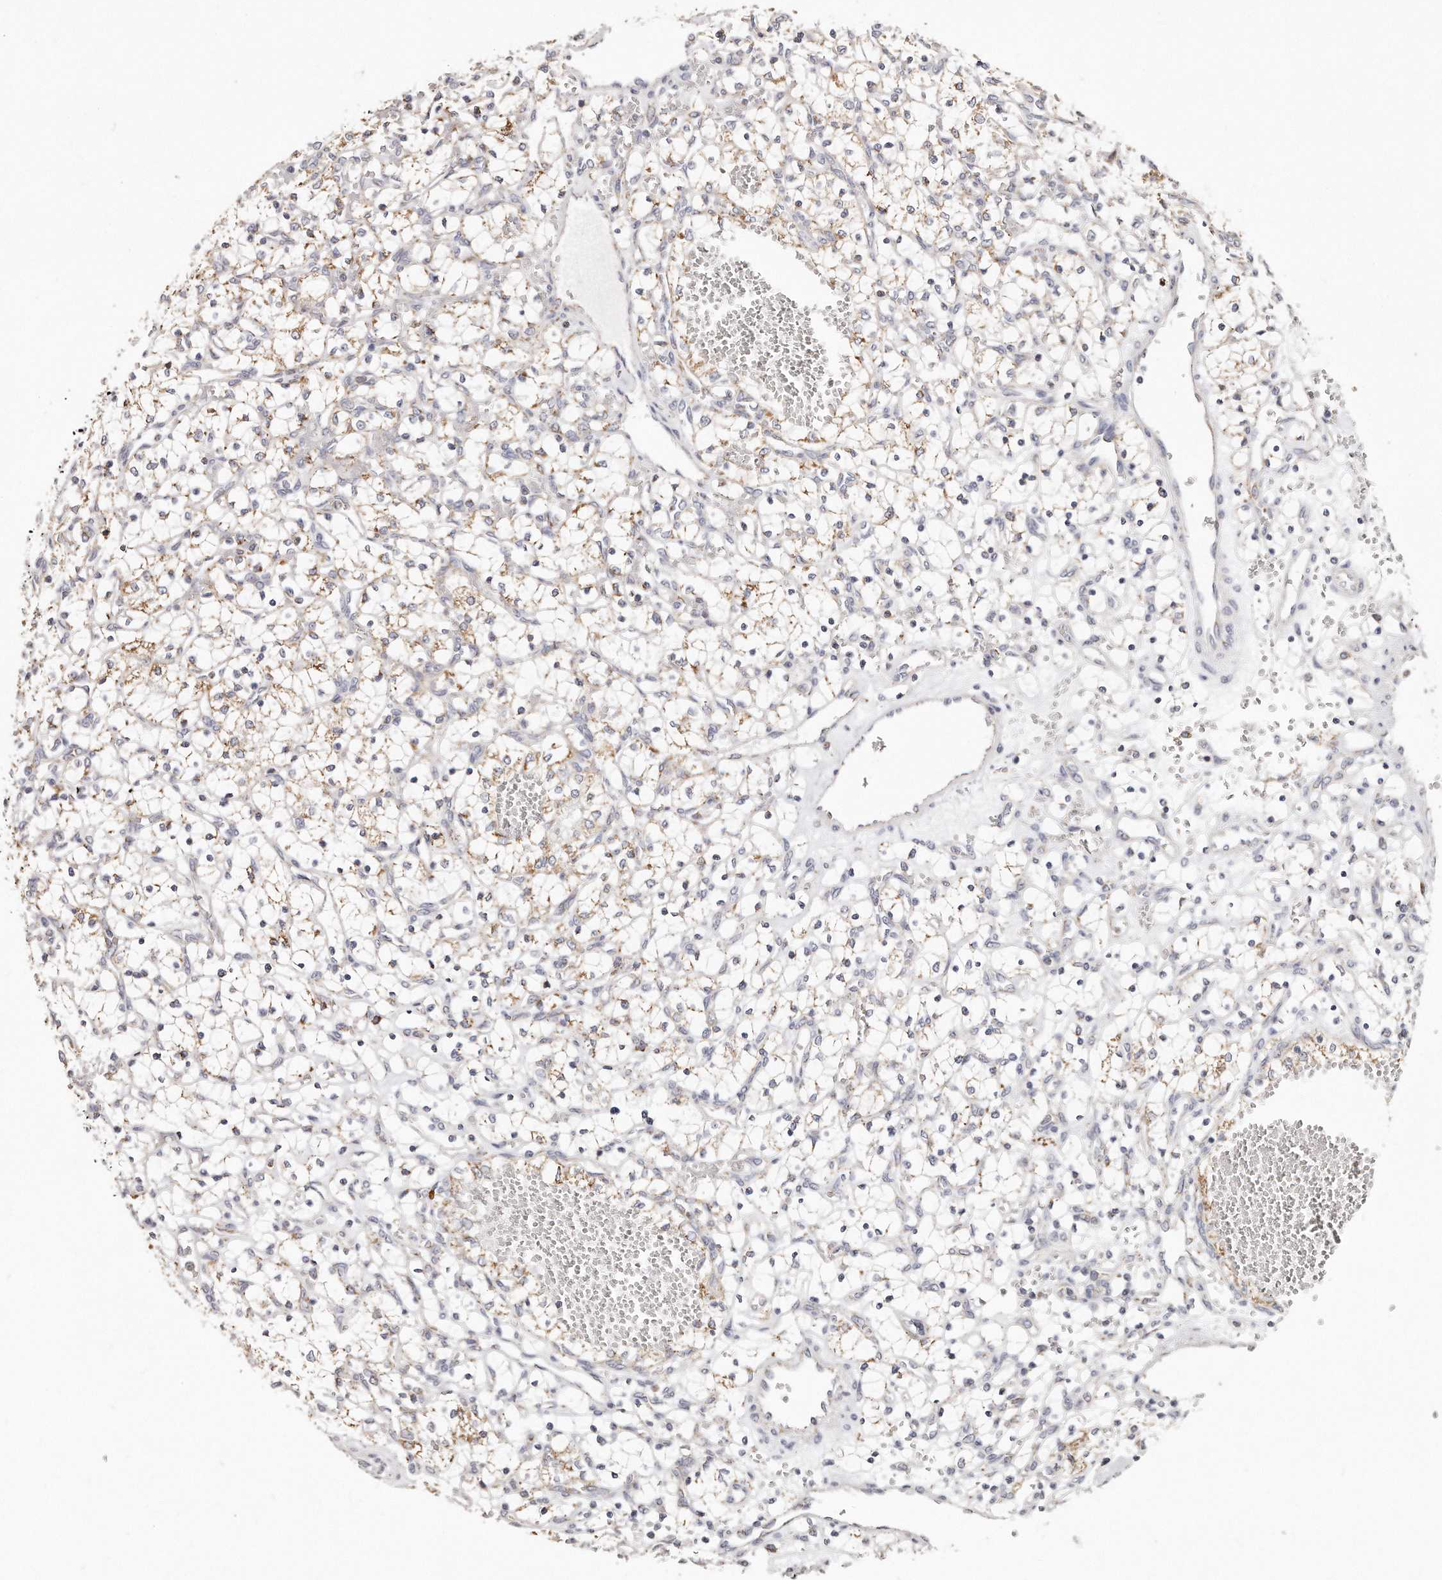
{"staining": {"intensity": "weak", "quantity": "<25%", "location": "cytoplasmic/membranous"}, "tissue": "renal cancer", "cell_type": "Tumor cells", "image_type": "cancer", "snomed": [{"axis": "morphology", "description": "Adenocarcinoma, NOS"}, {"axis": "topography", "description": "Kidney"}], "caption": "Immunohistochemistry histopathology image of neoplastic tissue: adenocarcinoma (renal) stained with DAB shows no significant protein positivity in tumor cells.", "gene": "RTKN", "patient": {"sex": "female", "age": 69}}